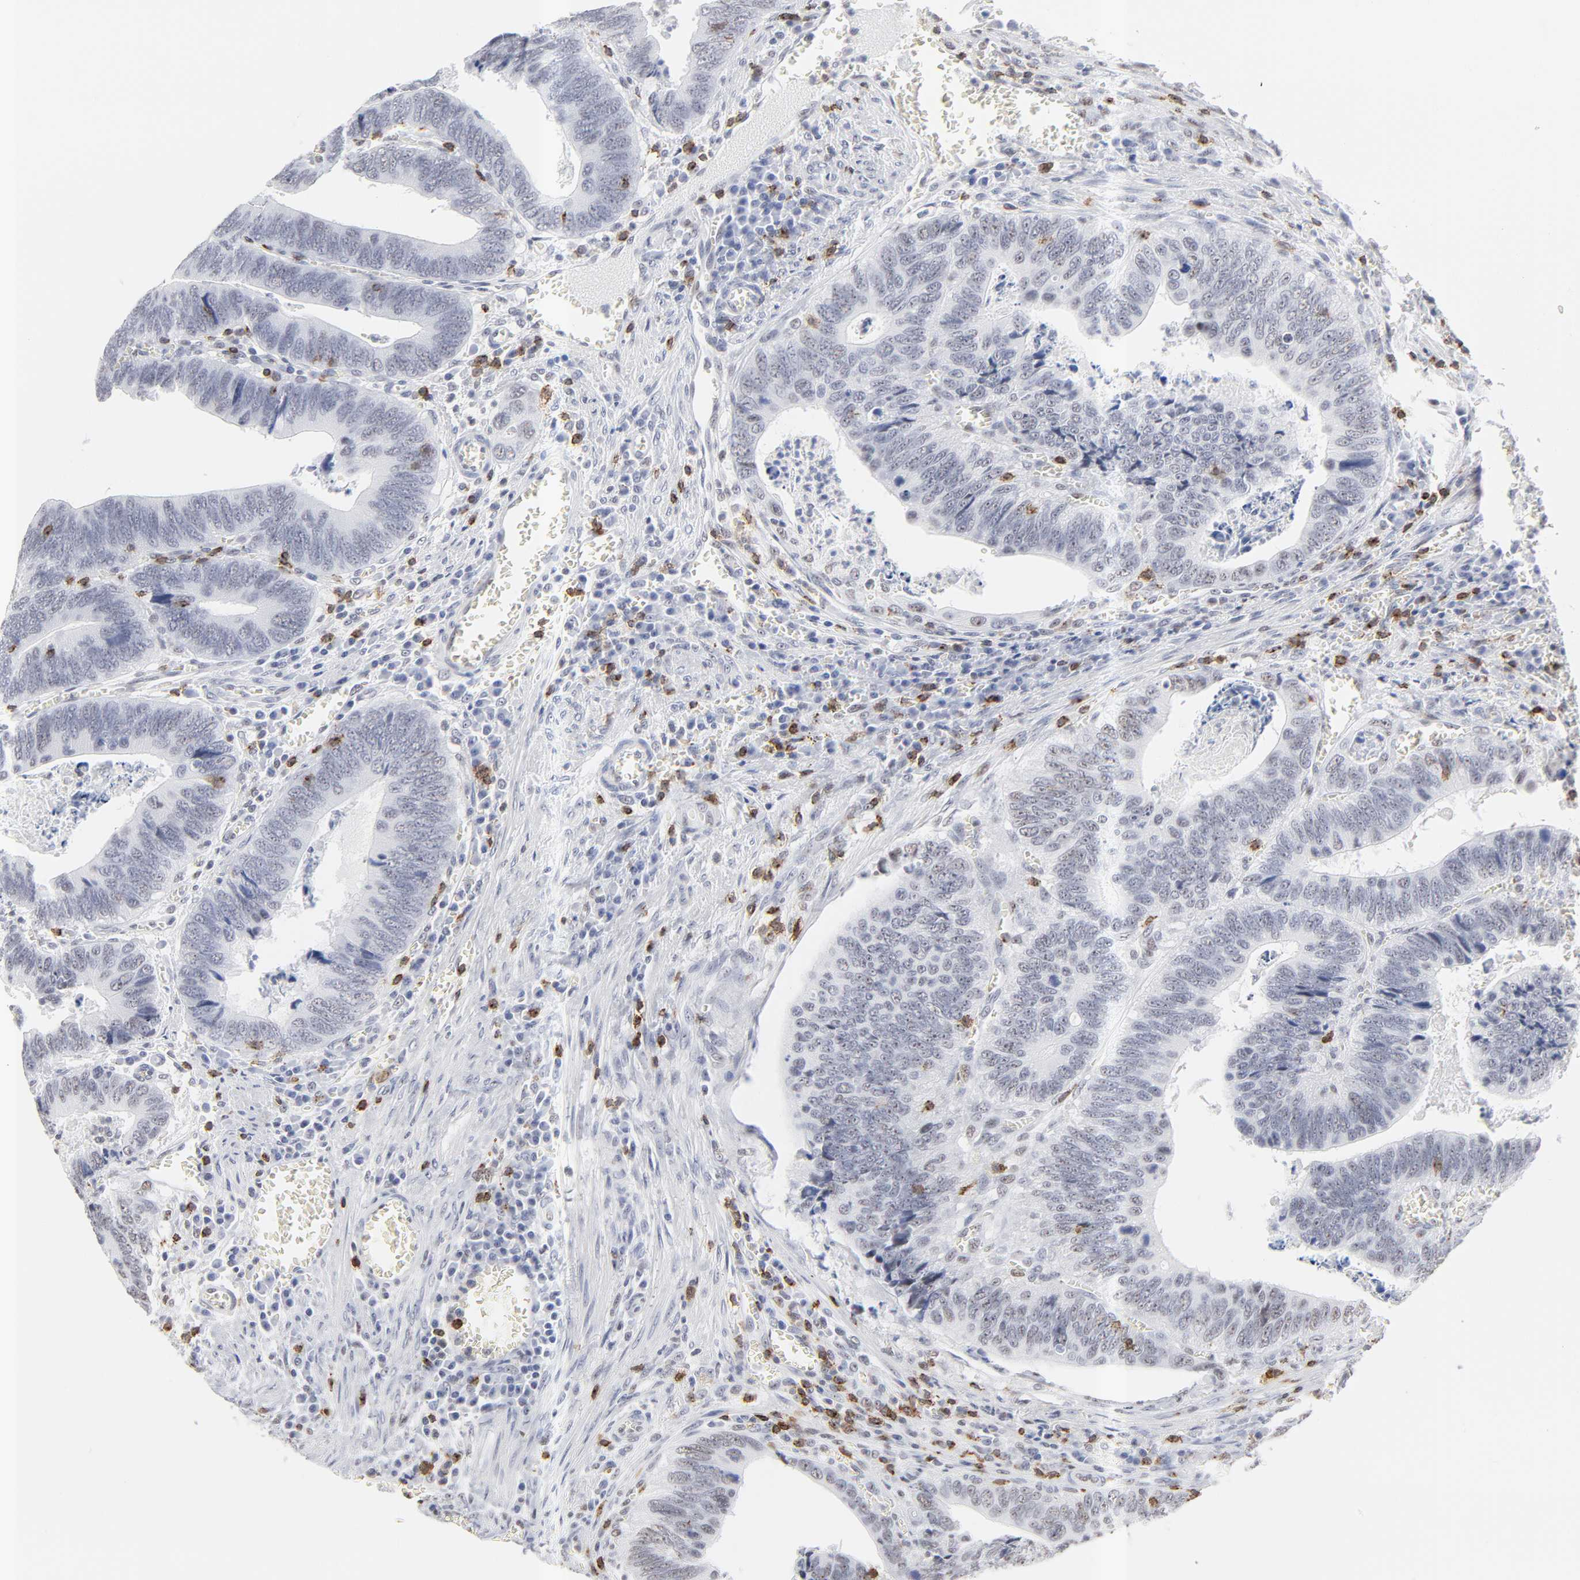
{"staining": {"intensity": "negative", "quantity": "none", "location": "none"}, "tissue": "colorectal cancer", "cell_type": "Tumor cells", "image_type": "cancer", "snomed": [{"axis": "morphology", "description": "Adenocarcinoma, NOS"}, {"axis": "topography", "description": "Colon"}], "caption": "Immunohistochemistry (IHC) micrograph of adenocarcinoma (colorectal) stained for a protein (brown), which exhibits no staining in tumor cells.", "gene": "CD2", "patient": {"sex": "male", "age": 72}}